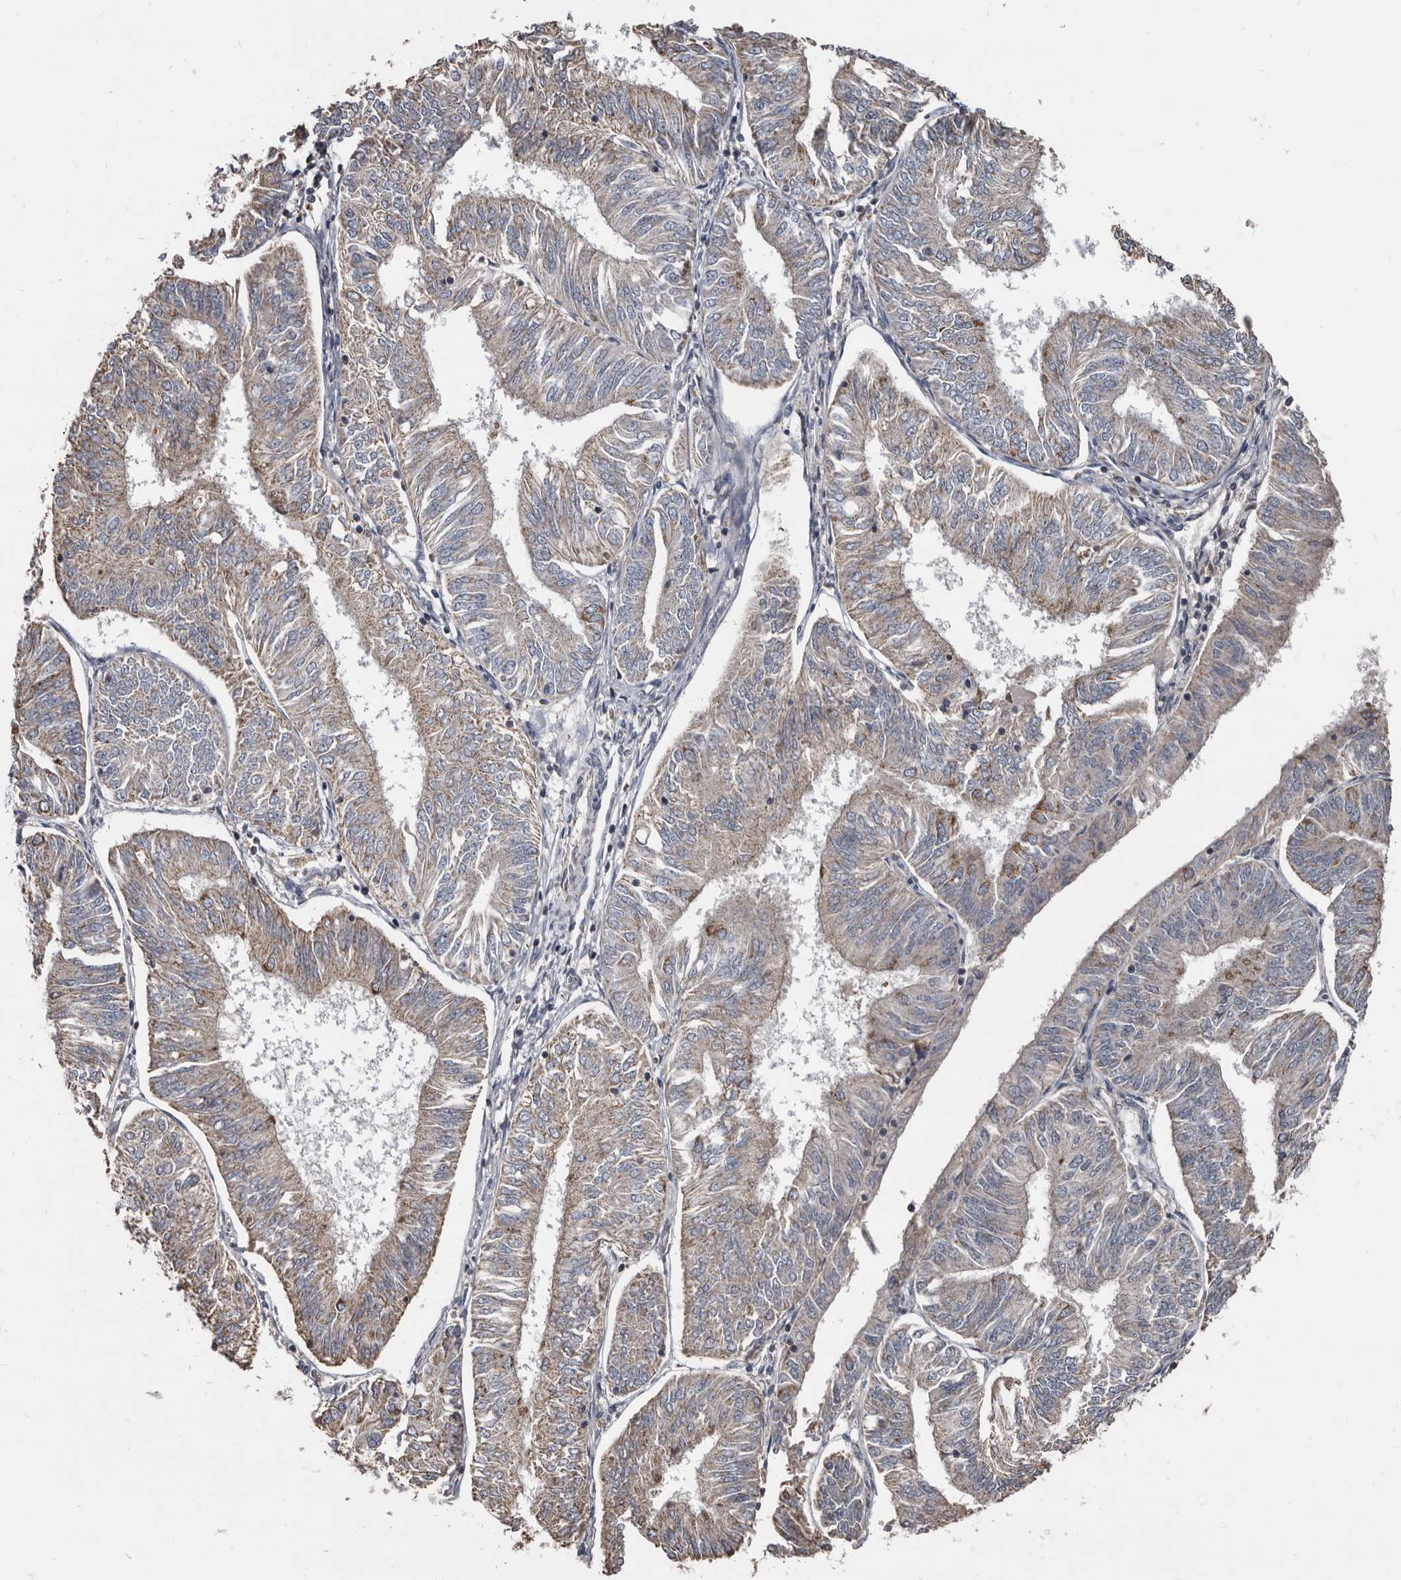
{"staining": {"intensity": "weak", "quantity": ">75%", "location": "cytoplasmic/membranous"}, "tissue": "endometrial cancer", "cell_type": "Tumor cells", "image_type": "cancer", "snomed": [{"axis": "morphology", "description": "Adenocarcinoma, NOS"}, {"axis": "topography", "description": "Endometrium"}], "caption": "The micrograph reveals staining of endometrial cancer, revealing weak cytoplasmic/membranous protein staining (brown color) within tumor cells.", "gene": "GREB1", "patient": {"sex": "female", "age": 58}}